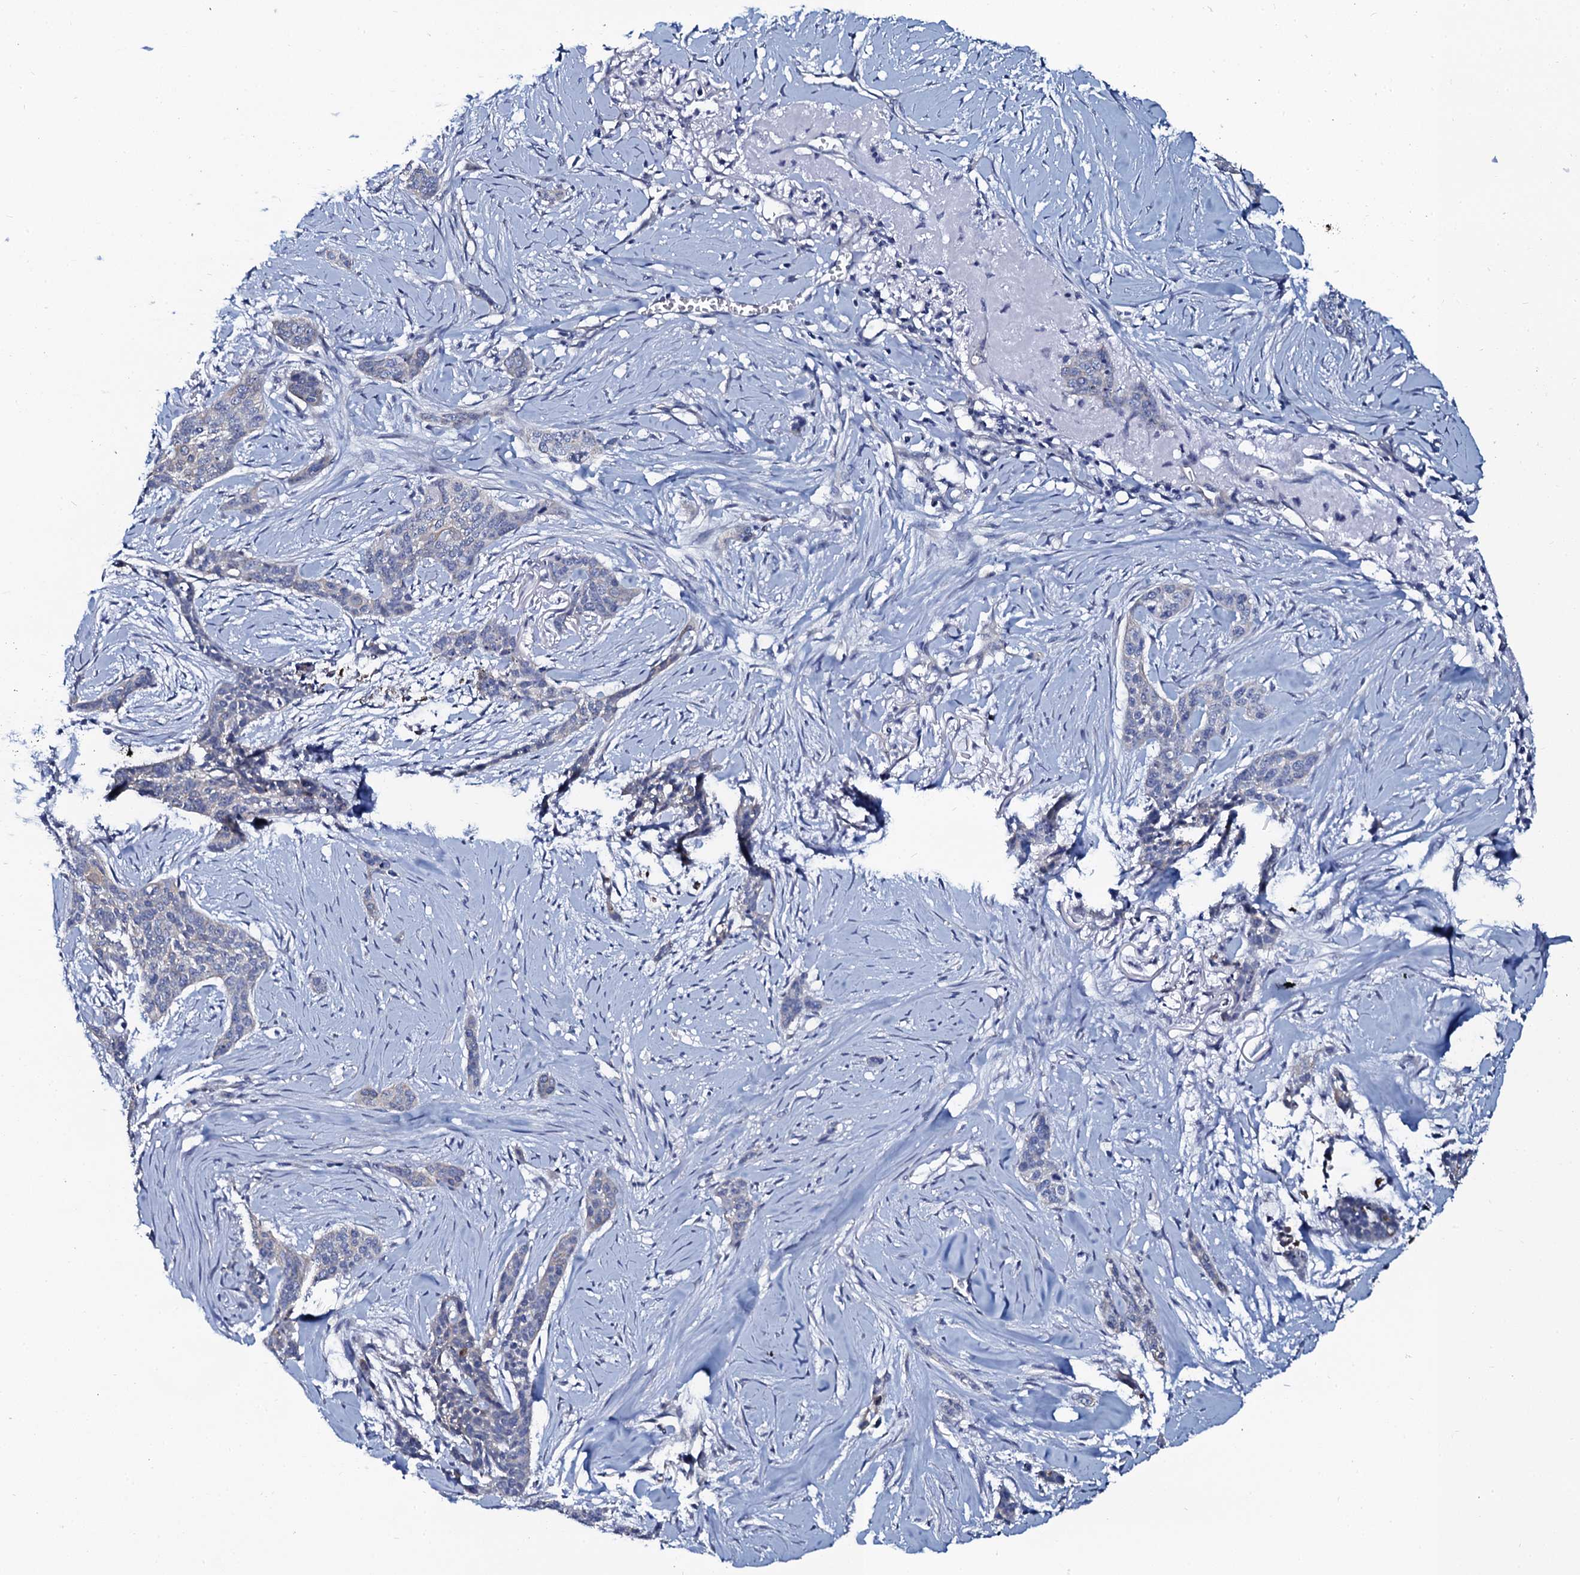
{"staining": {"intensity": "negative", "quantity": "none", "location": "none"}, "tissue": "skin cancer", "cell_type": "Tumor cells", "image_type": "cancer", "snomed": [{"axis": "morphology", "description": "Basal cell carcinoma"}, {"axis": "topography", "description": "Skin"}], "caption": "Tumor cells are negative for brown protein staining in skin cancer.", "gene": "C10orf88", "patient": {"sex": "female", "age": 64}}